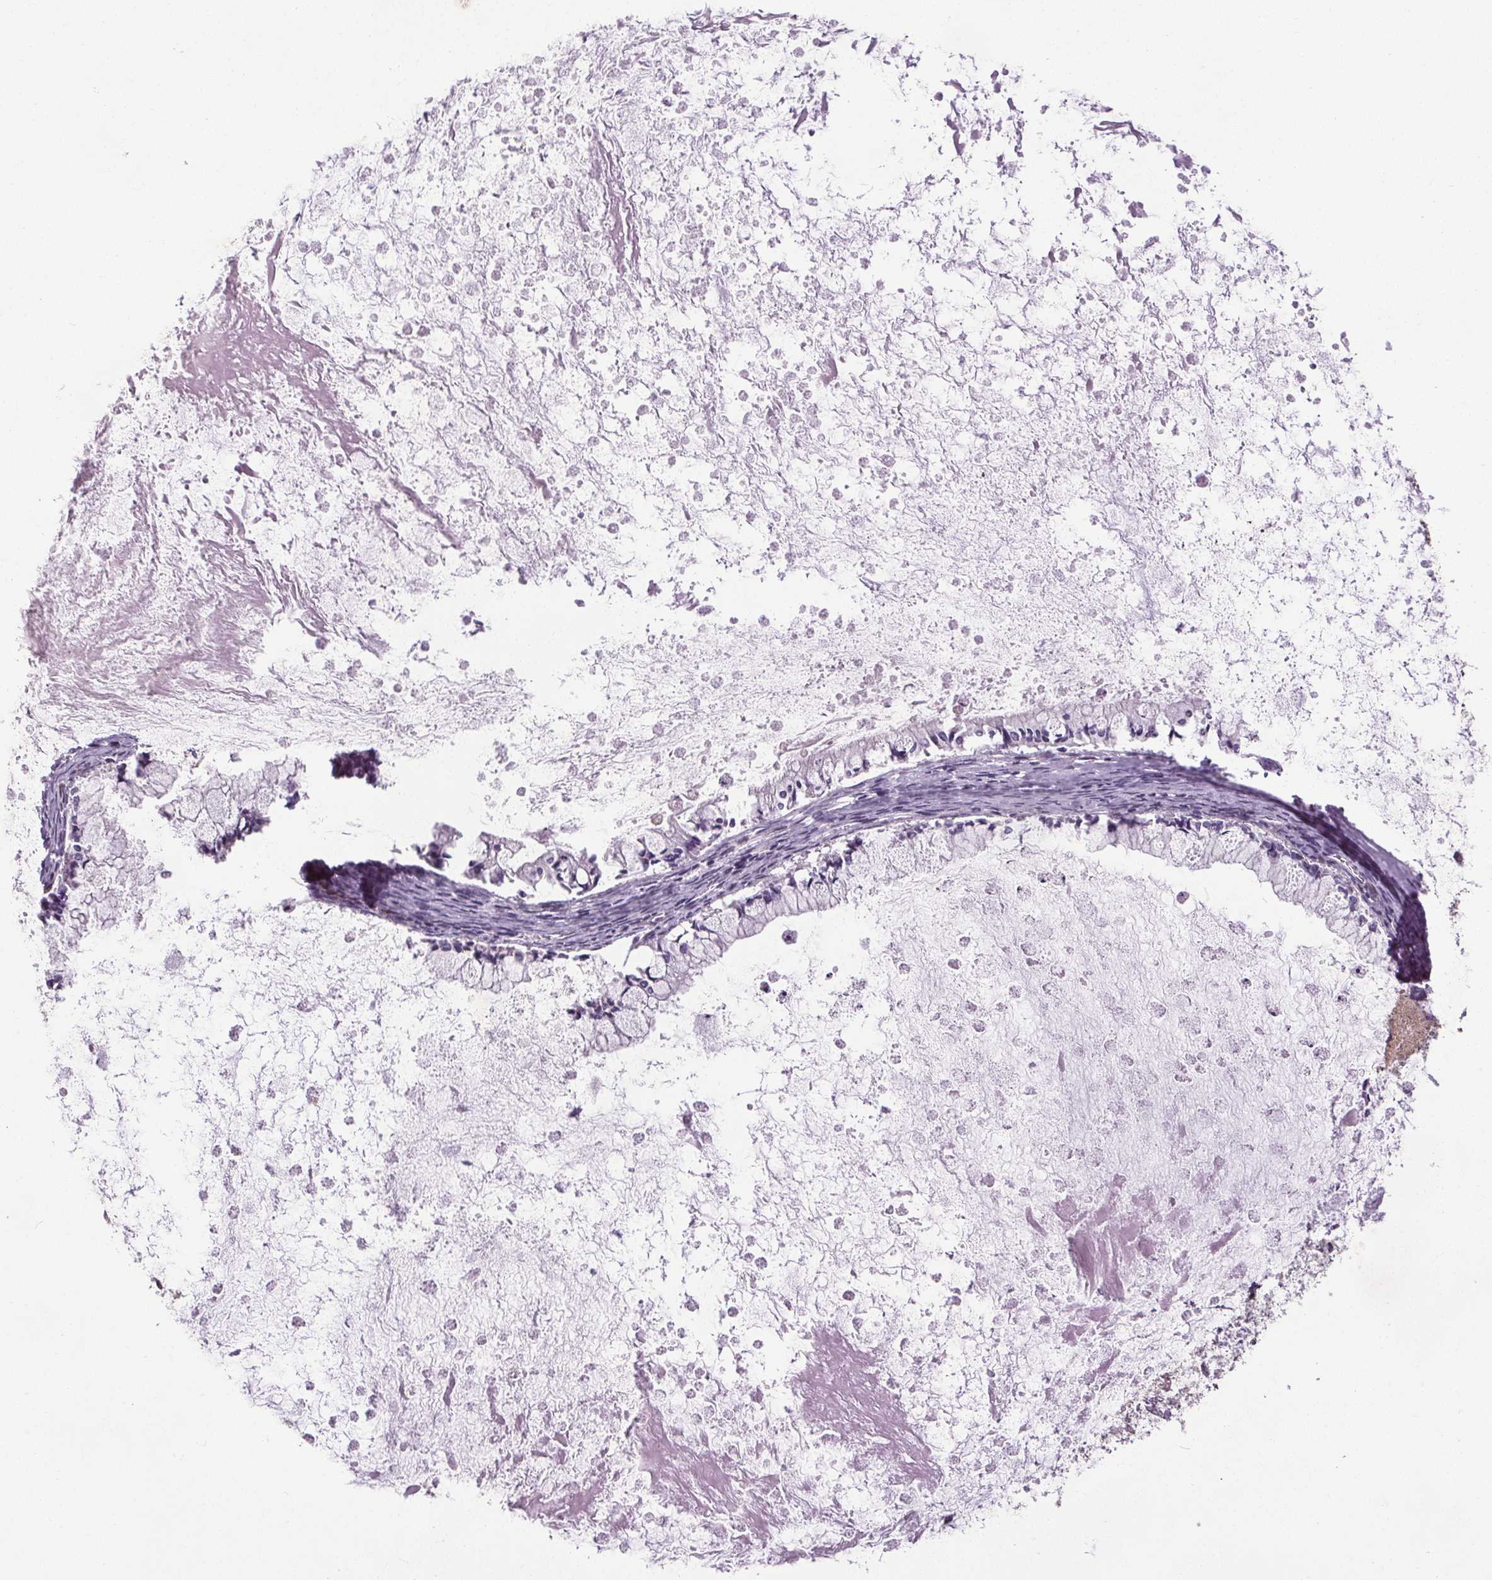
{"staining": {"intensity": "negative", "quantity": "none", "location": "none"}, "tissue": "ovarian cancer", "cell_type": "Tumor cells", "image_type": "cancer", "snomed": [{"axis": "morphology", "description": "Cystadenocarcinoma, mucinous, NOS"}, {"axis": "topography", "description": "Ovary"}], "caption": "Immunohistochemical staining of human ovarian mucinous cystadenocarcinoma reveals no significant expression in tumor cells.", "gene": "SLC2A9", "patient": {"sex": "female", "age": 67}}